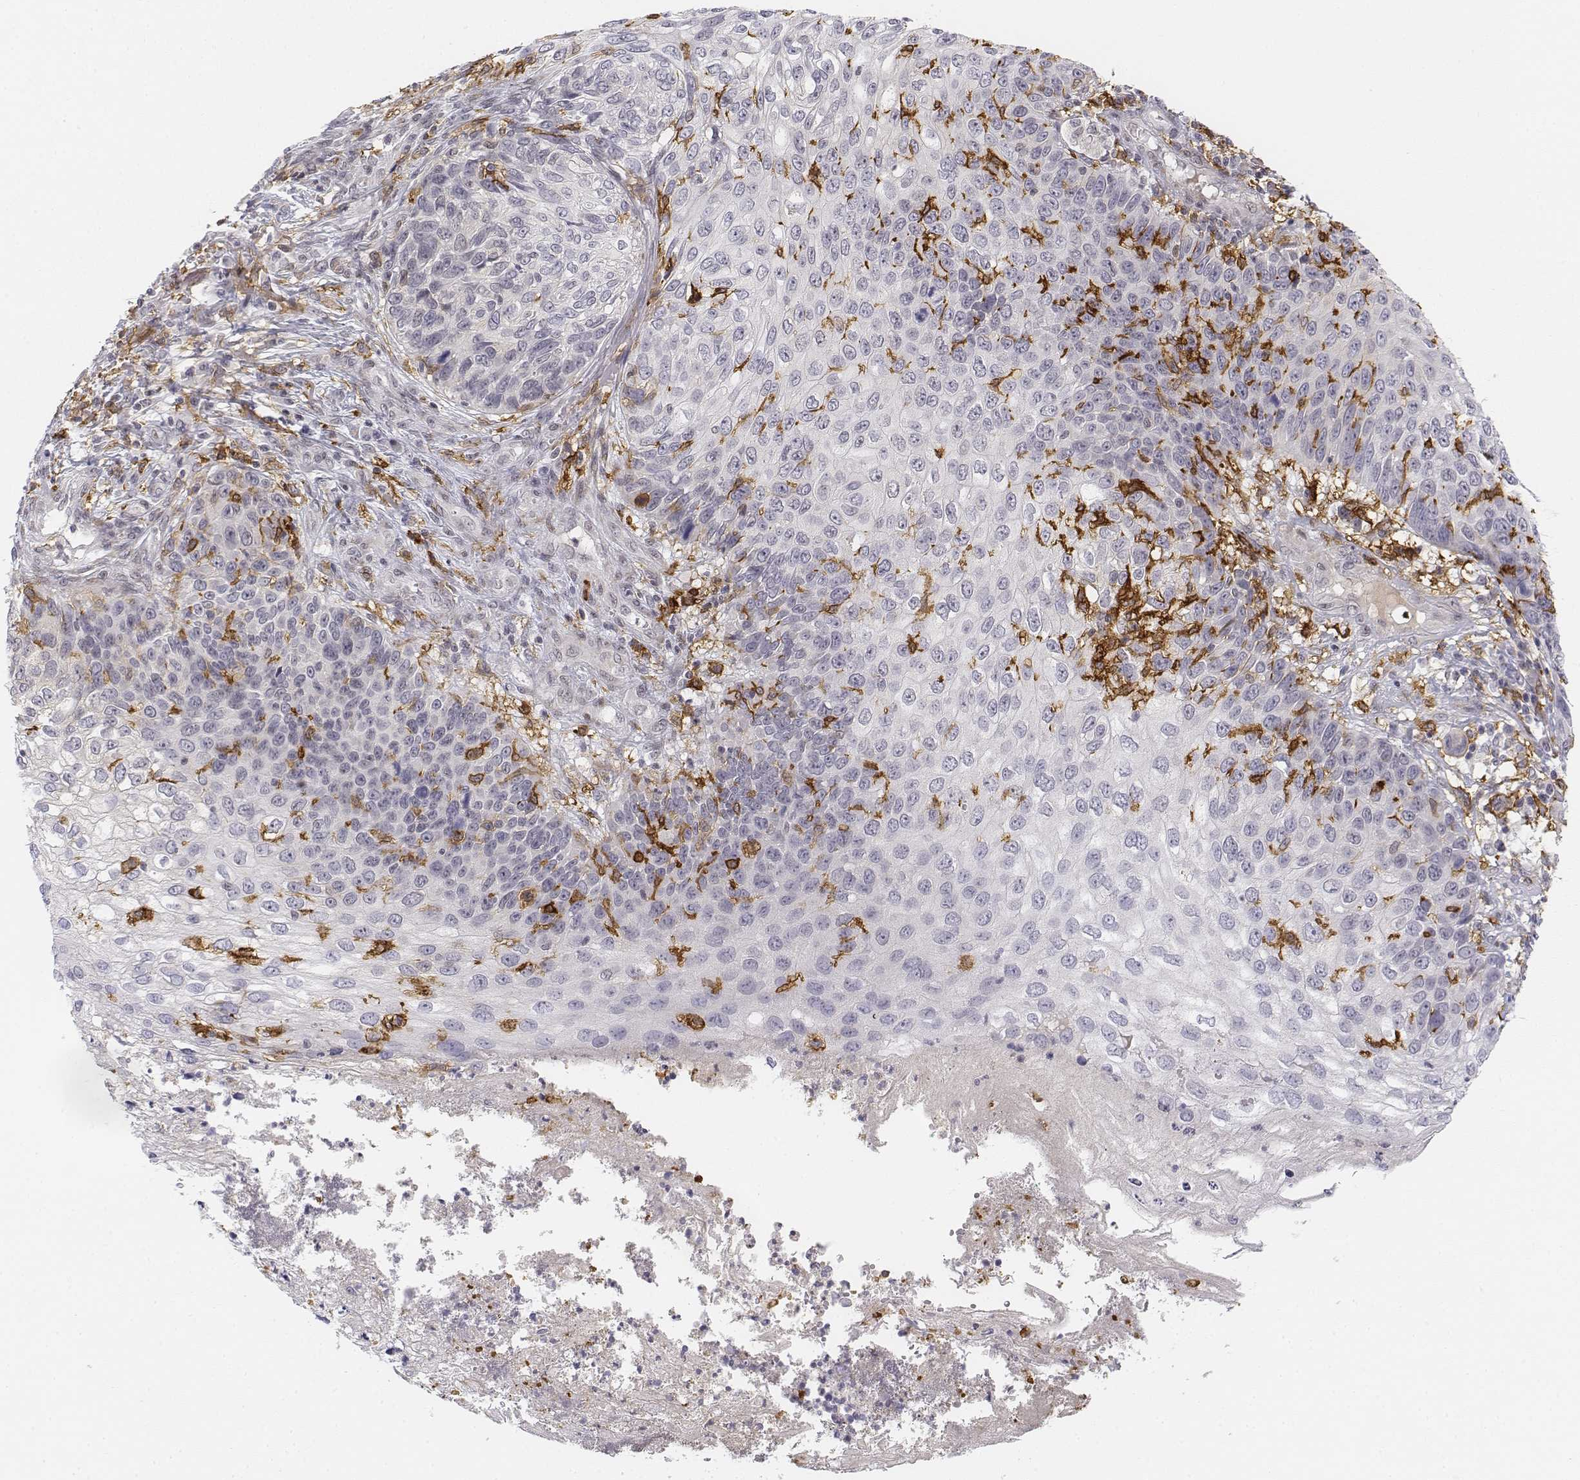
{"staining": {"intensity": "negative", "quantity": "none", "location": "none"}, "tissue": "skin cancer", "cell_type": "Tumor cells", "image_type": "cancer", "snomed": [{"axis": "morphology", "description": "Squamous cell carcinoma, NOS"}, {"axis": "topography", "description": "Skin"}], "caption": "The micrograph demonstrates no significant staining in tumor cells of squamous cell carcinoma (skin).", "gene": "CD14", "patient": {"sex": "male", "age": 92}}